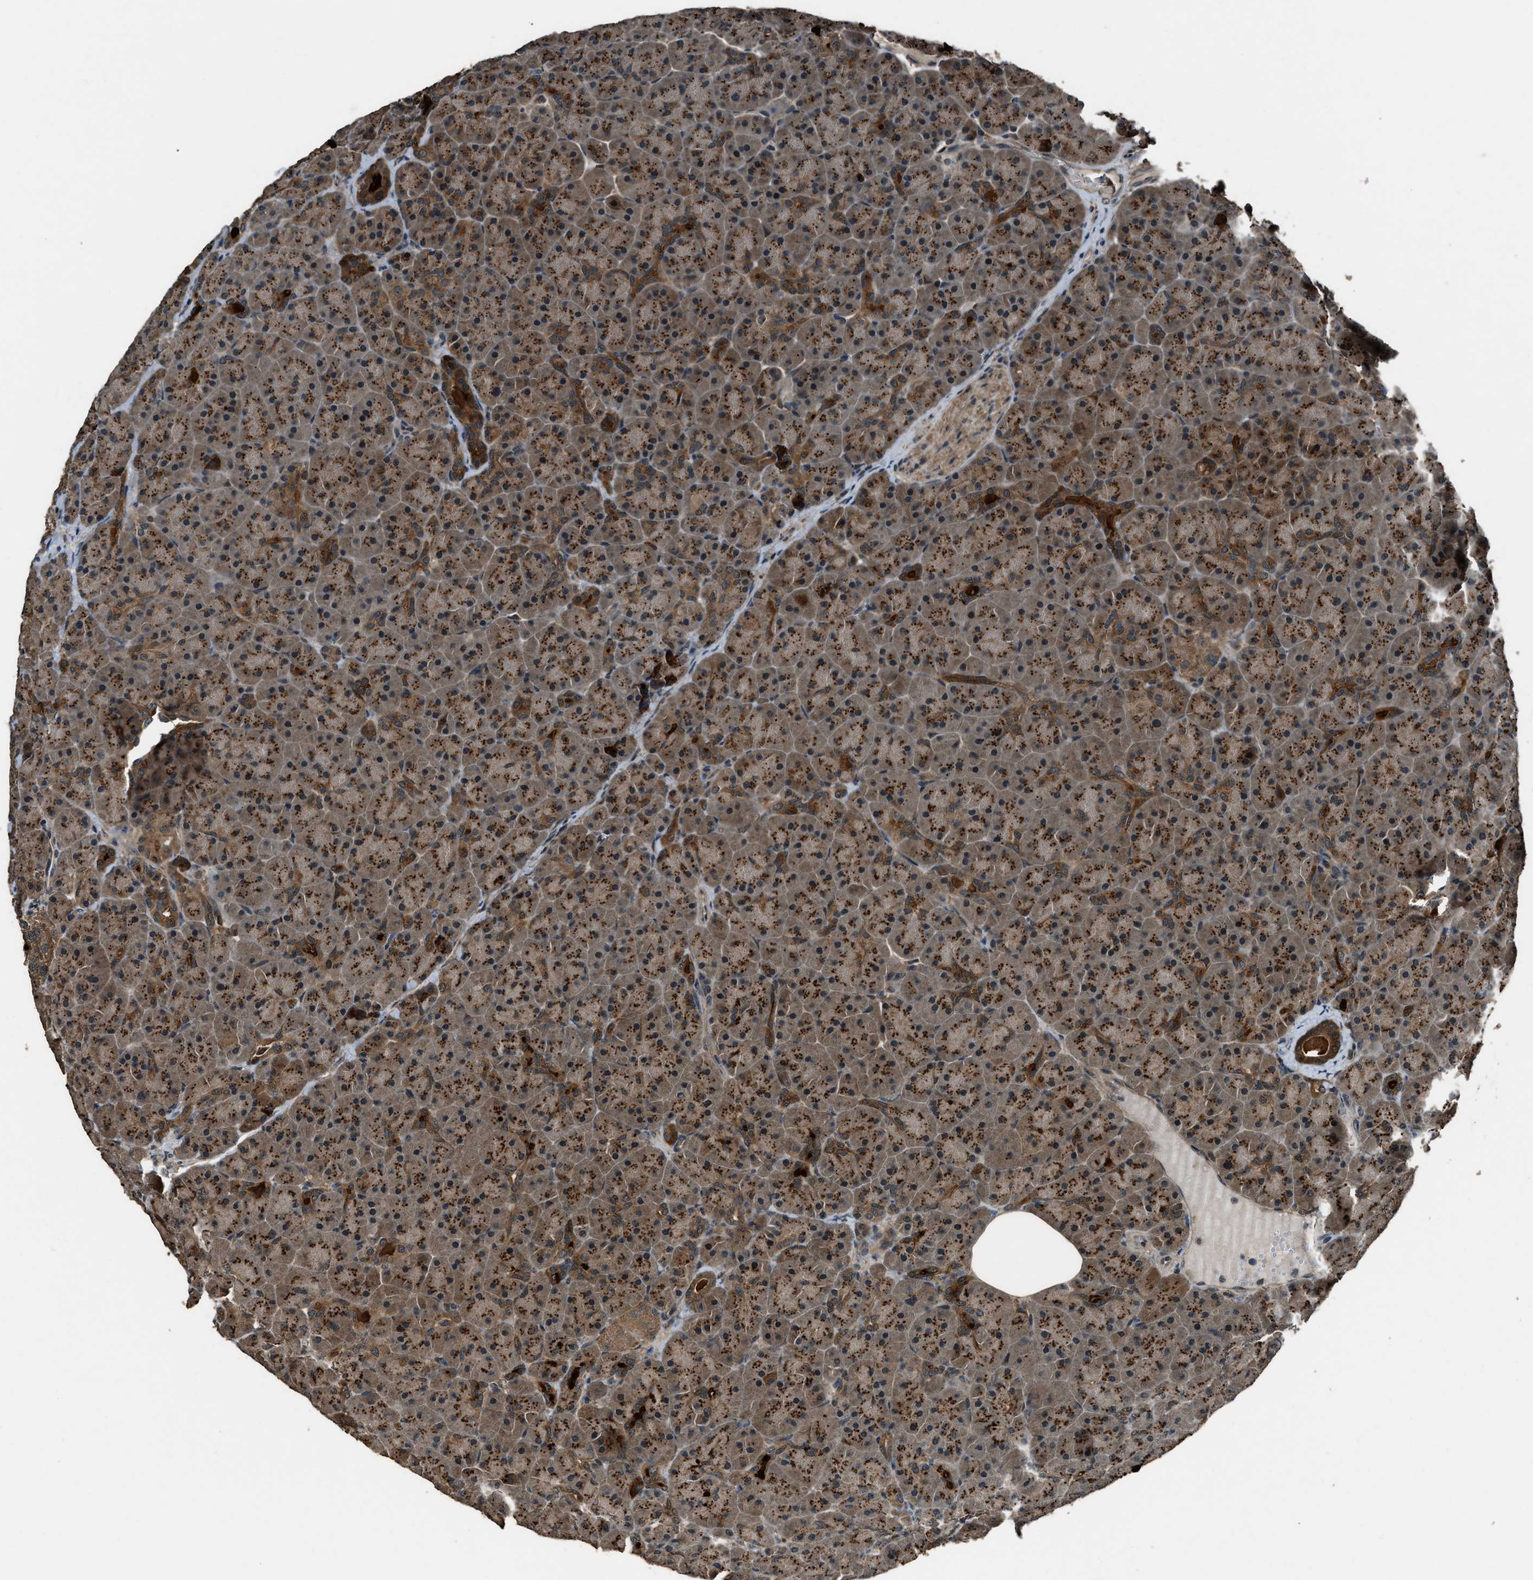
{"staining": {"intensity": "strong", "quantity": ">75%", "location": "cytoplasmic/membranous"}, "tissue": "pancreas", "cell_type": "Exocrine glandular cells", "image_type": "normal", "snomed": [{"axis": "morphology", "description": "Normal tissue, NOS"}, {"axis": "topography", "description": "Pancreas"}], "caption": "A high-resolution photomicrograph shows IHC staining of unremarkable pancreas, which demonstrates strong cytoplasmic/membranous expression in about >75% of exocrine glandular cells. (IHC, brightfield microscopy, high magnification).", "gene": "NUDCD3", "patient": {"sex": "male", "age": 66}}